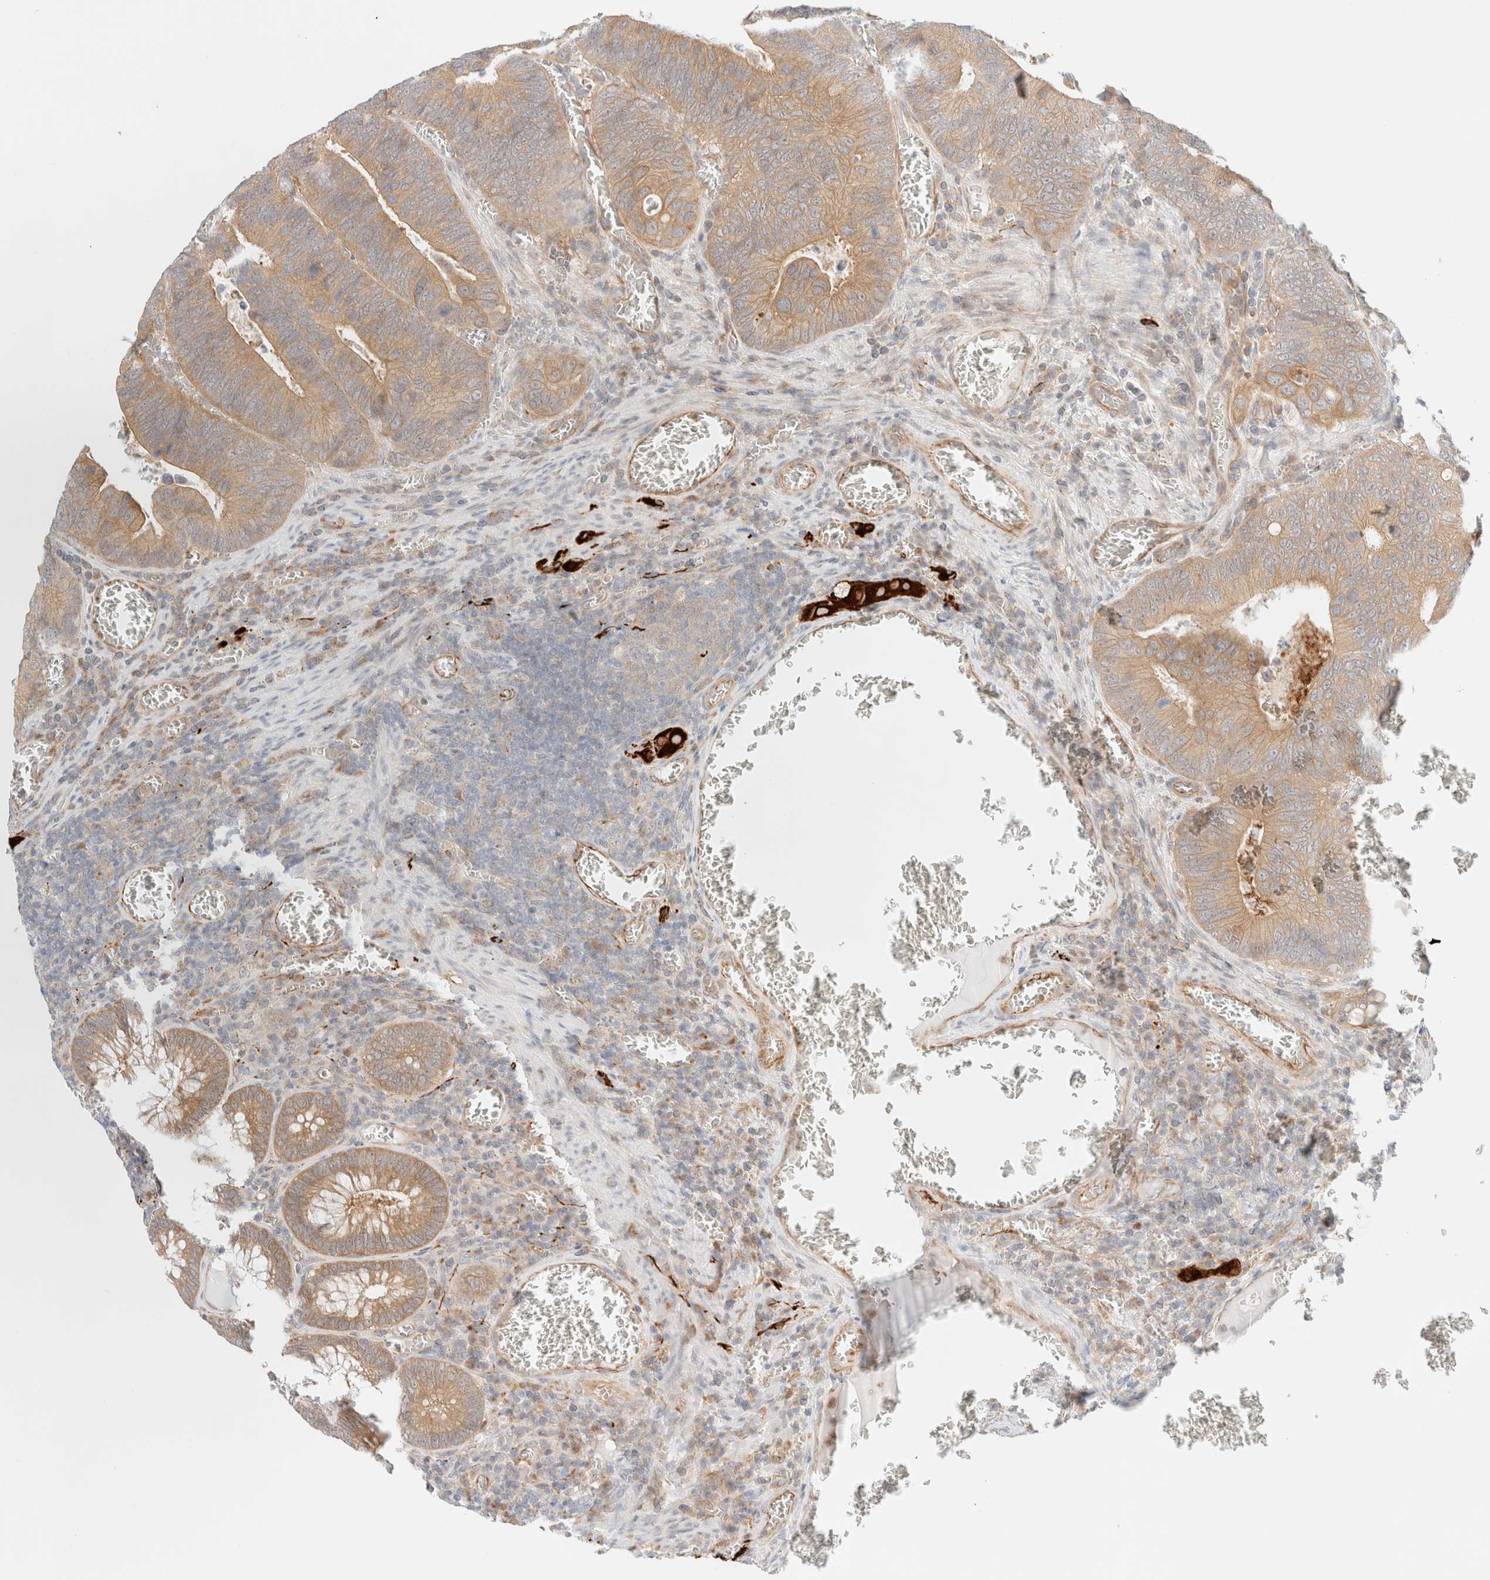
{"staining": {"intensity": "moderate", "quantity": ">75%", "location": "cytoplasmic/membranous"}, "tissue": "colorectal cancer", "cell_type": "Tumor cells", "image_type": "cancer", "snomed": [{"axis": "morphology", "description": "Inflammation, NOS"}, {"axis": "morphology", "description": "Adenocarcinoma, NOS"}, {"axis": "topography", "description": "Colon"}], "caption": "Brown immunohistochemical staining in colorectal adenocarcinoma shows moderate cytoplasmic/membranous staining in about >75% of tumor cells.", "gene": "UNC13B", "patient": {"sex": "male", "age": 72}}